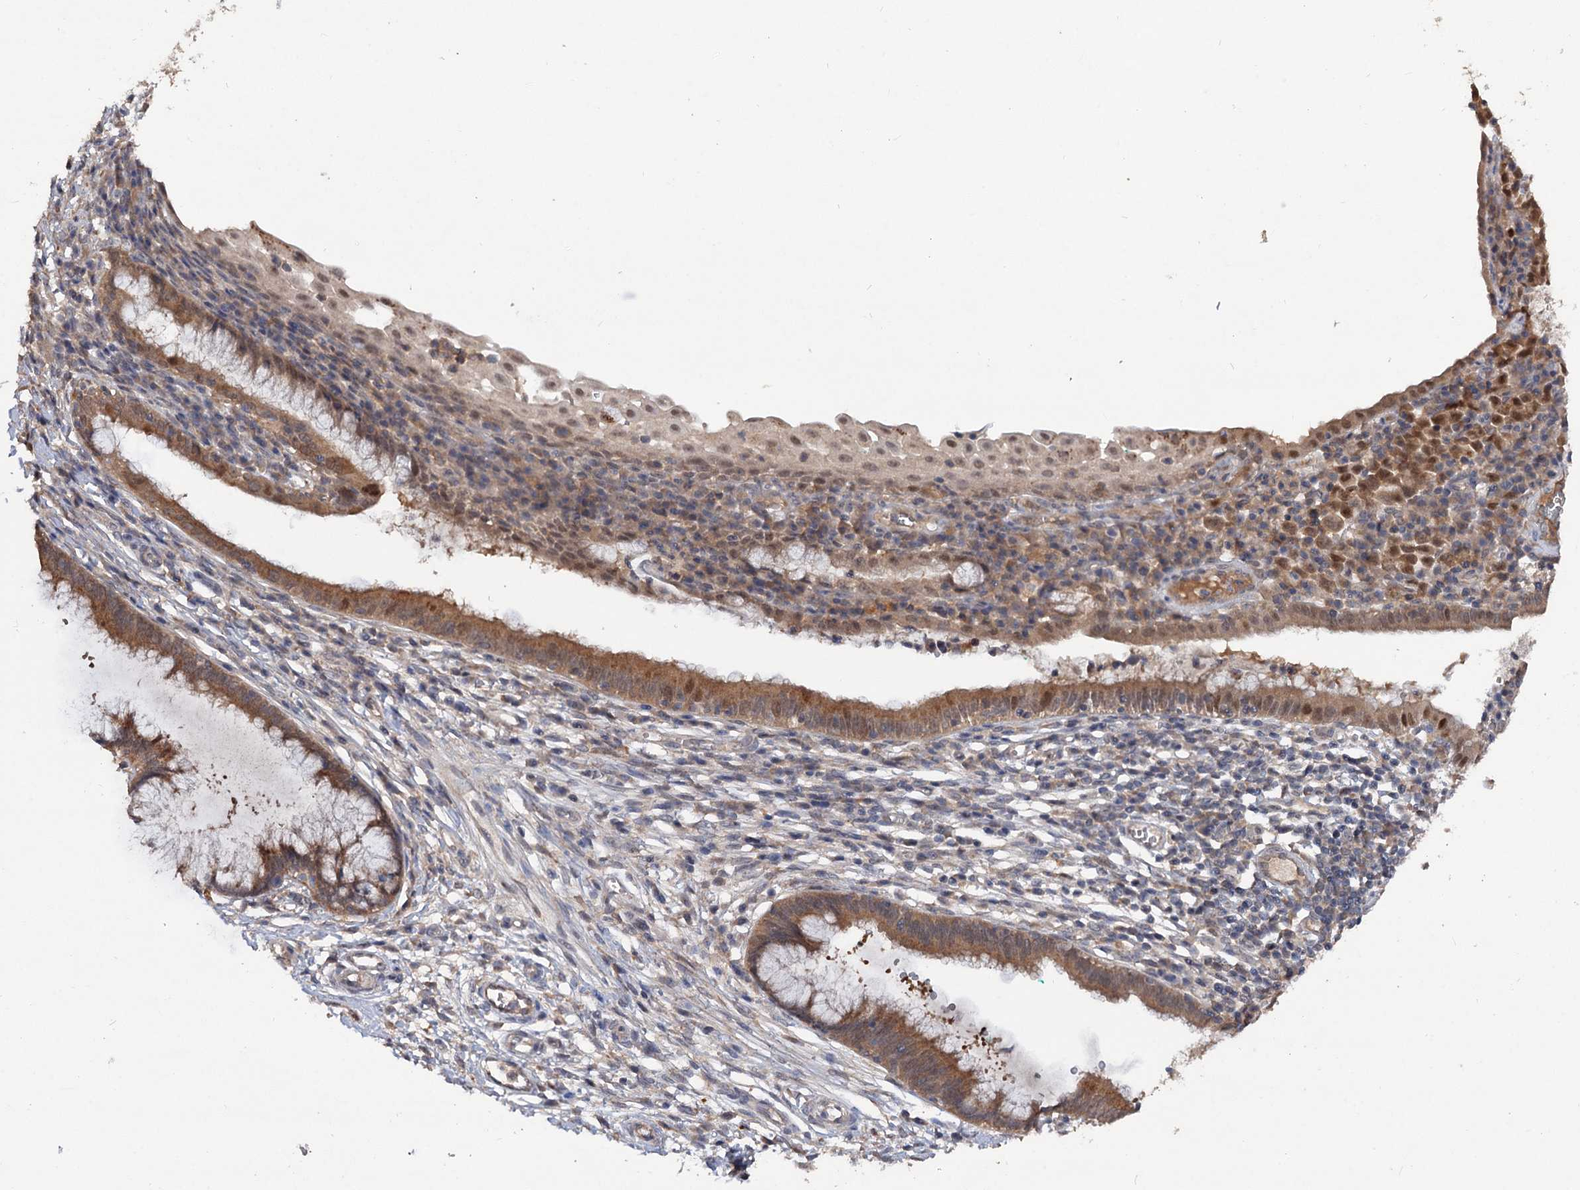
{"staining": {"intensity": "moderate", "quantity": ">75%", "location": "cytoplasmic/membranous"}, "tissue": "cervix", "cell_type": "Glandular cells", "image_type": "normal", "snomed": [{"axis": "morphology", "description": "Normal tissue, NOS"}, {"axis": "morphology", "description": "Adenocarcinoma, NOS"}, {"axis": "topography", "description": "Cervix"}], "caption": "This histopathology image exhibits benign cervix stained with IHC to label a protein in brown. The cytoplasmic/membranous of glandular cells show moderate positivity for the protein. Nuclei are counter-stained blue.", "gene": "NUDCD2", "patient": {"sex": "female", "age": 29}}